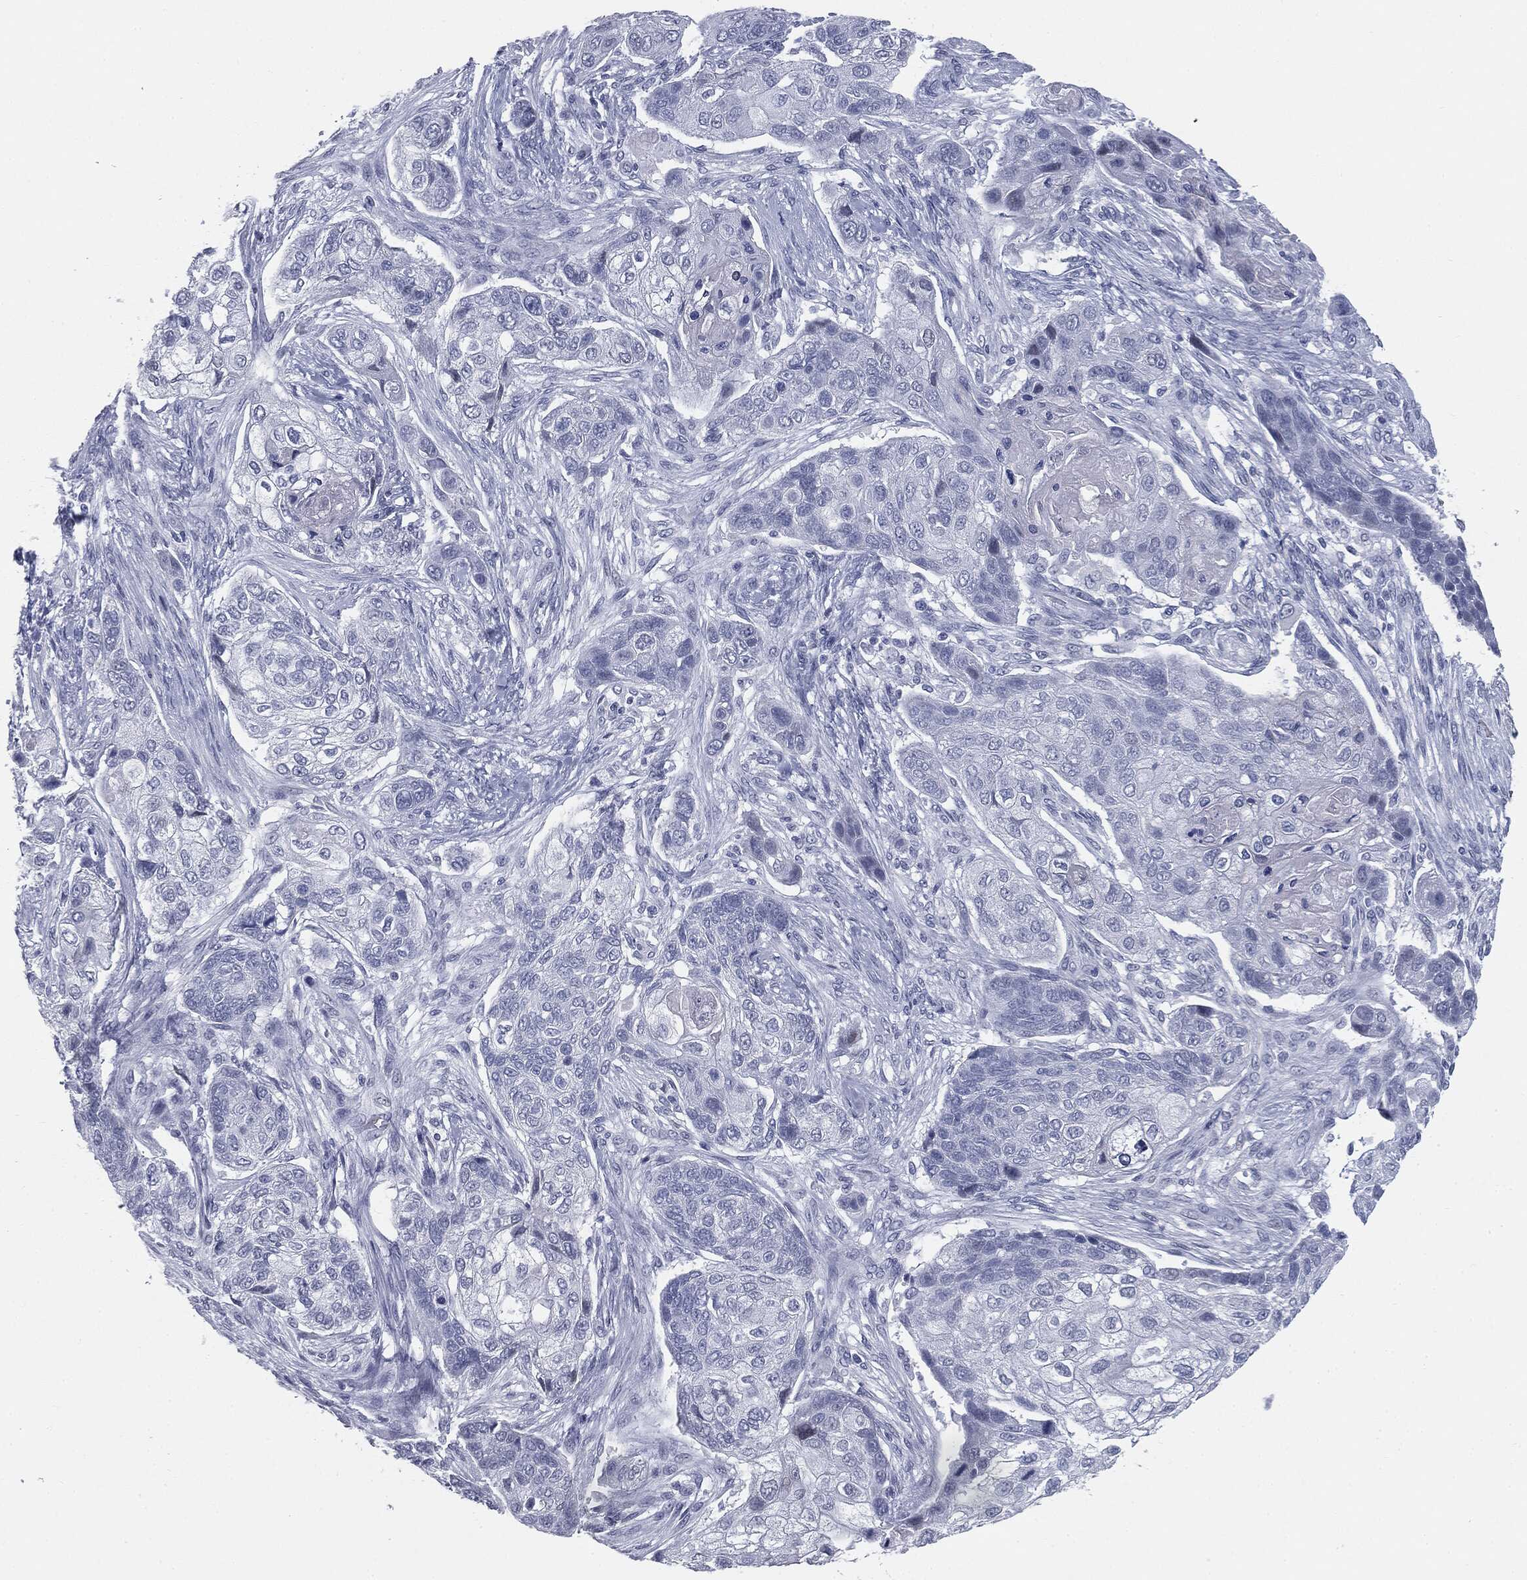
{"staining": {"intensity": "negative", "quantity": "none", "location": "none"}, "tissue": "lung cancer", "cell_type": "Tumor cells", "image_type": "cancer", "snomed": [{"axis": "morphology", "description": "Normal tissue, NOS"}, {"axis": "morphology", "description": "Squamous cell carcinoma, NOS"}, {"axis": "topography", "description": "Bronchus"}, {"axis": "topography", "description": "Lung"}], "caption": "An immunohistochemistry (IHC) histopathology image of lung squamous cell carcinoma is shown. There is no staining in tumor cells of lung squamous cell carcinoma.", "gene": "TPO", "patient": {"sex": "male", "age": 69}}